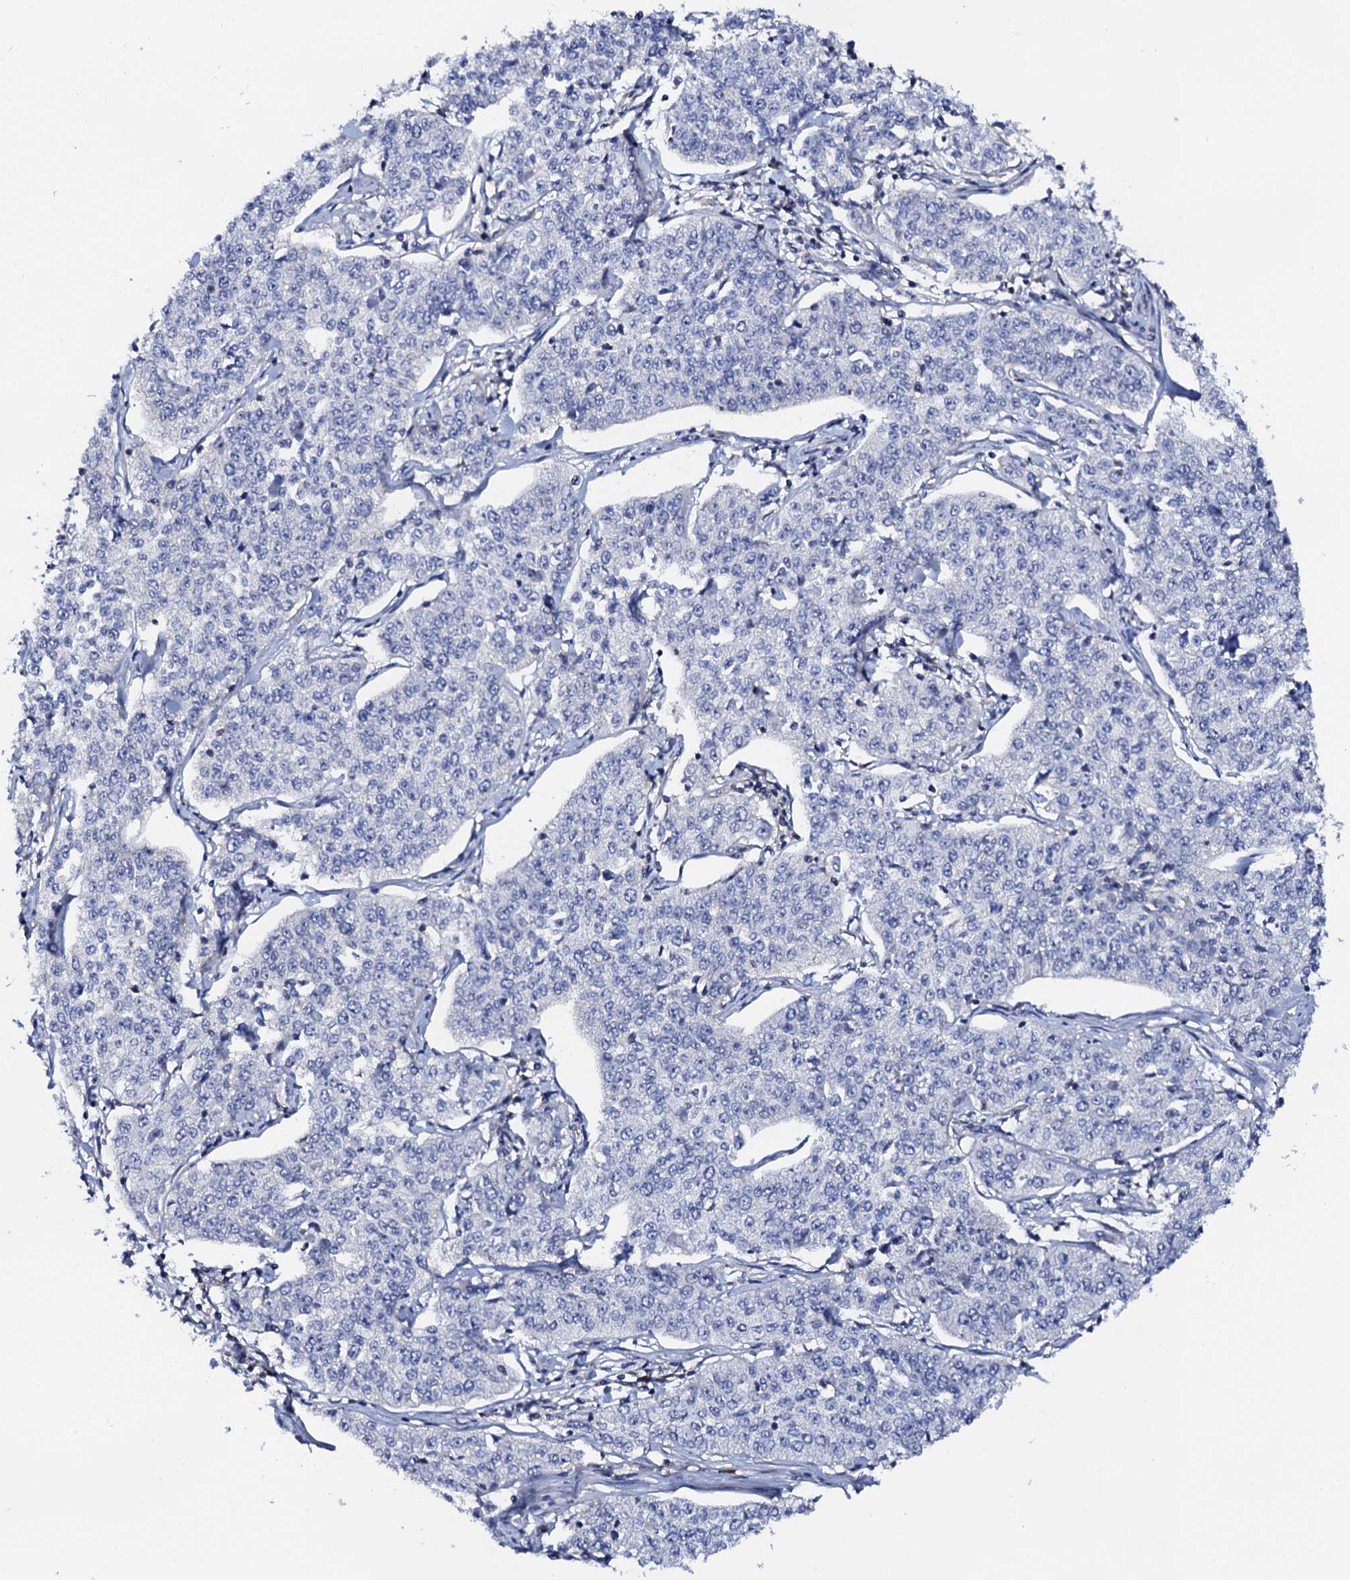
{"staining": {"intensity": "negative", "quantity": "none", "location": "none"}, "tissue": "cervical cancer", "cell_type": "Tumor cells", "image_type": "cancer", "snomed": [{"axis": "morphology", "description": "Squamous cell carcinoma, NOS"}, {"axis": "topography", "description": "Cervix"}], "caption": "Immunohistochemistry histopathology image of neoplastic tissue: cervical cancer (squamous cell carcinoma) stained with DAB (3,3'-diaminobenzidine) displays no significant protein positivity in tumor cells. (Brightfield microscopy of DAB immunohistochemistry (IHC) at high magnification).", "gene": "MRPL48", "patient": {"sex": "female", "age": 35}}